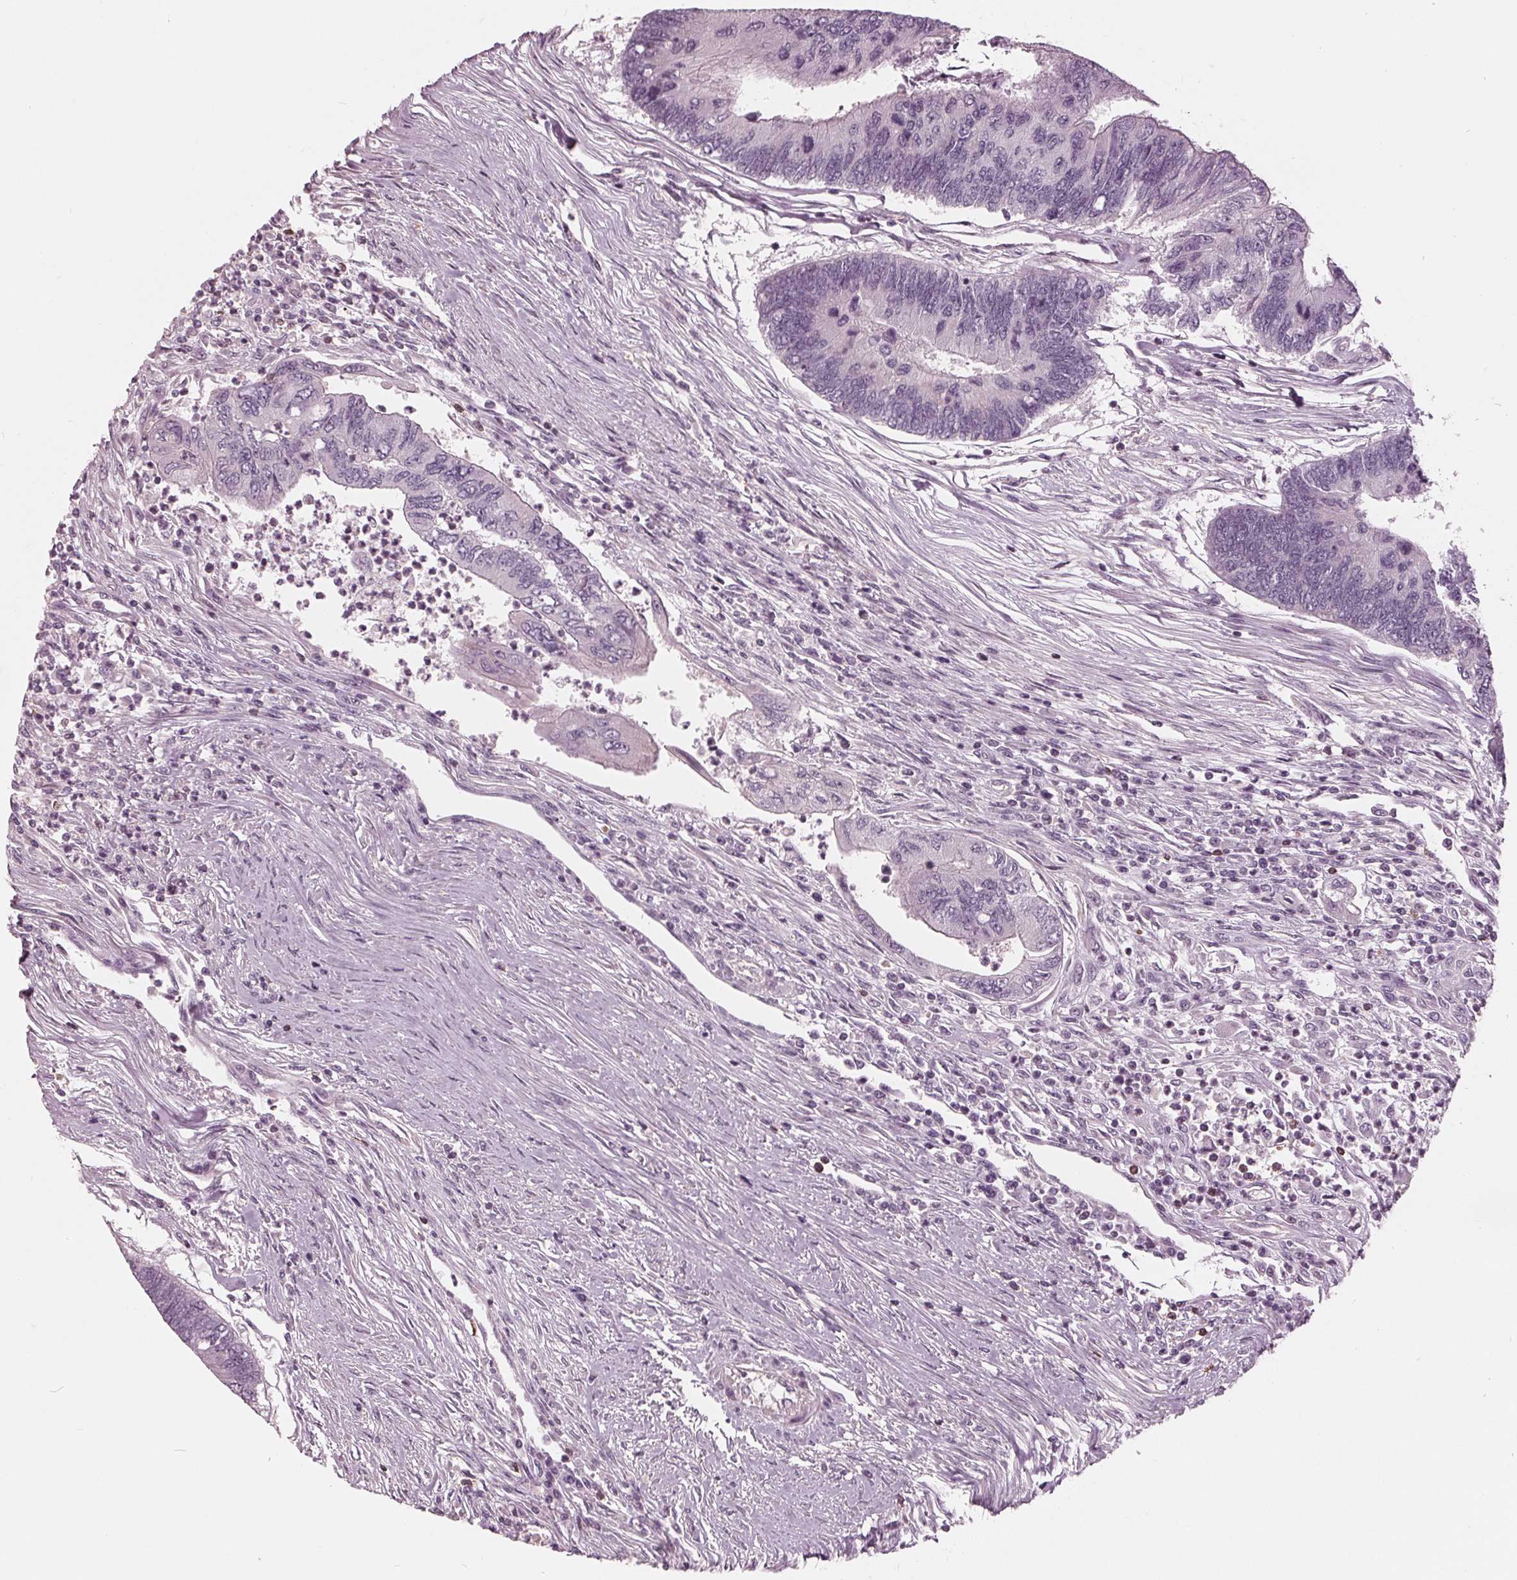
{"staining": {"intensity": "negative", "quantity": "none", "location": "none"}, "tissue": "colorectal cancer", "cell_type": "Tumor cells", "image_type": "cancer", "snomed": [{"axis": "morphology", "description": "Adenocarcinoma, NOS"}, {"axis": "topography", "description": "Colon"}], "caption": "An image of adenocarcinoma (colorectal) stained for a protein reveals no brown staining in tumor cells.", "gene": "ING3", "patient": {"sex": "female", "age": 67}}